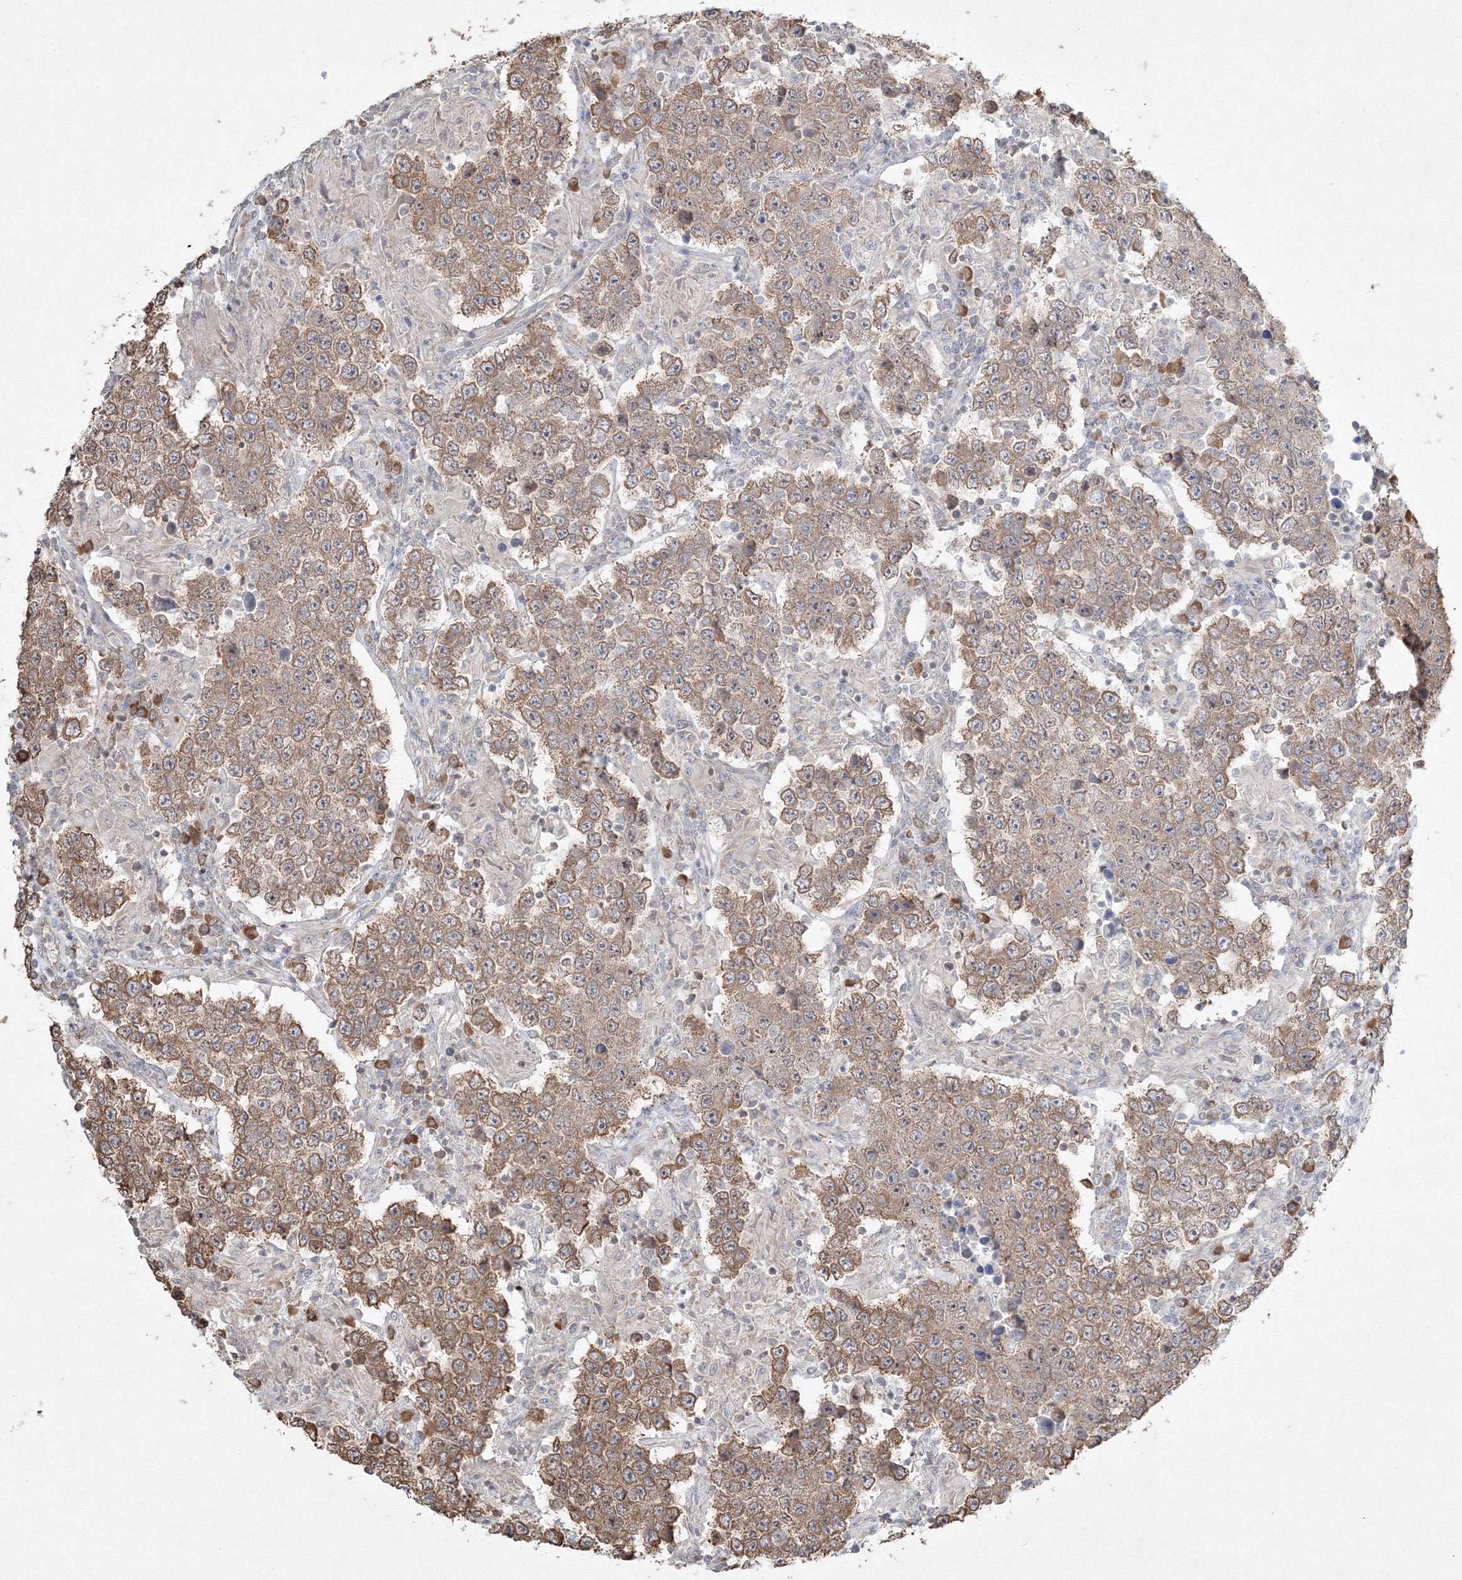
{"staining": {"intensity": "moderate", "quantity": ">75%", "location": "cytoplasmic/membranous"}, "tissue": "testis cancer", "cell_type": "Tumor cells", "image_type": "cancer", "snomed": [{"axis": "morphology", "description": "Normal tissue, NOS"}, {"axis": "morphology", "description": "Urothelial carcinoma, High grade"}, {"axis": "morphology", "description": "Seminoma, NOS"}, {"axis": "morphology", "description": "Carcinoma, Embryonal, NOS"}, {"axis": "topography", "description": "Urinary bladder"}, {"axis": "topography", "description": "Testis"}], "caption": "High-grade urothelial carcinoma (testis) was stained to show a protein in brown. There is medium levels of moderate cytoplasmic/membranous positivity in approximately >75% of tumor cells. The staining was performed using DAB, with brown indicating positive protein expression. Nuclei are stained blue with hematoxylin.", "gene": "FBXL8", "patient": {"sex": "male", "age": 41}}